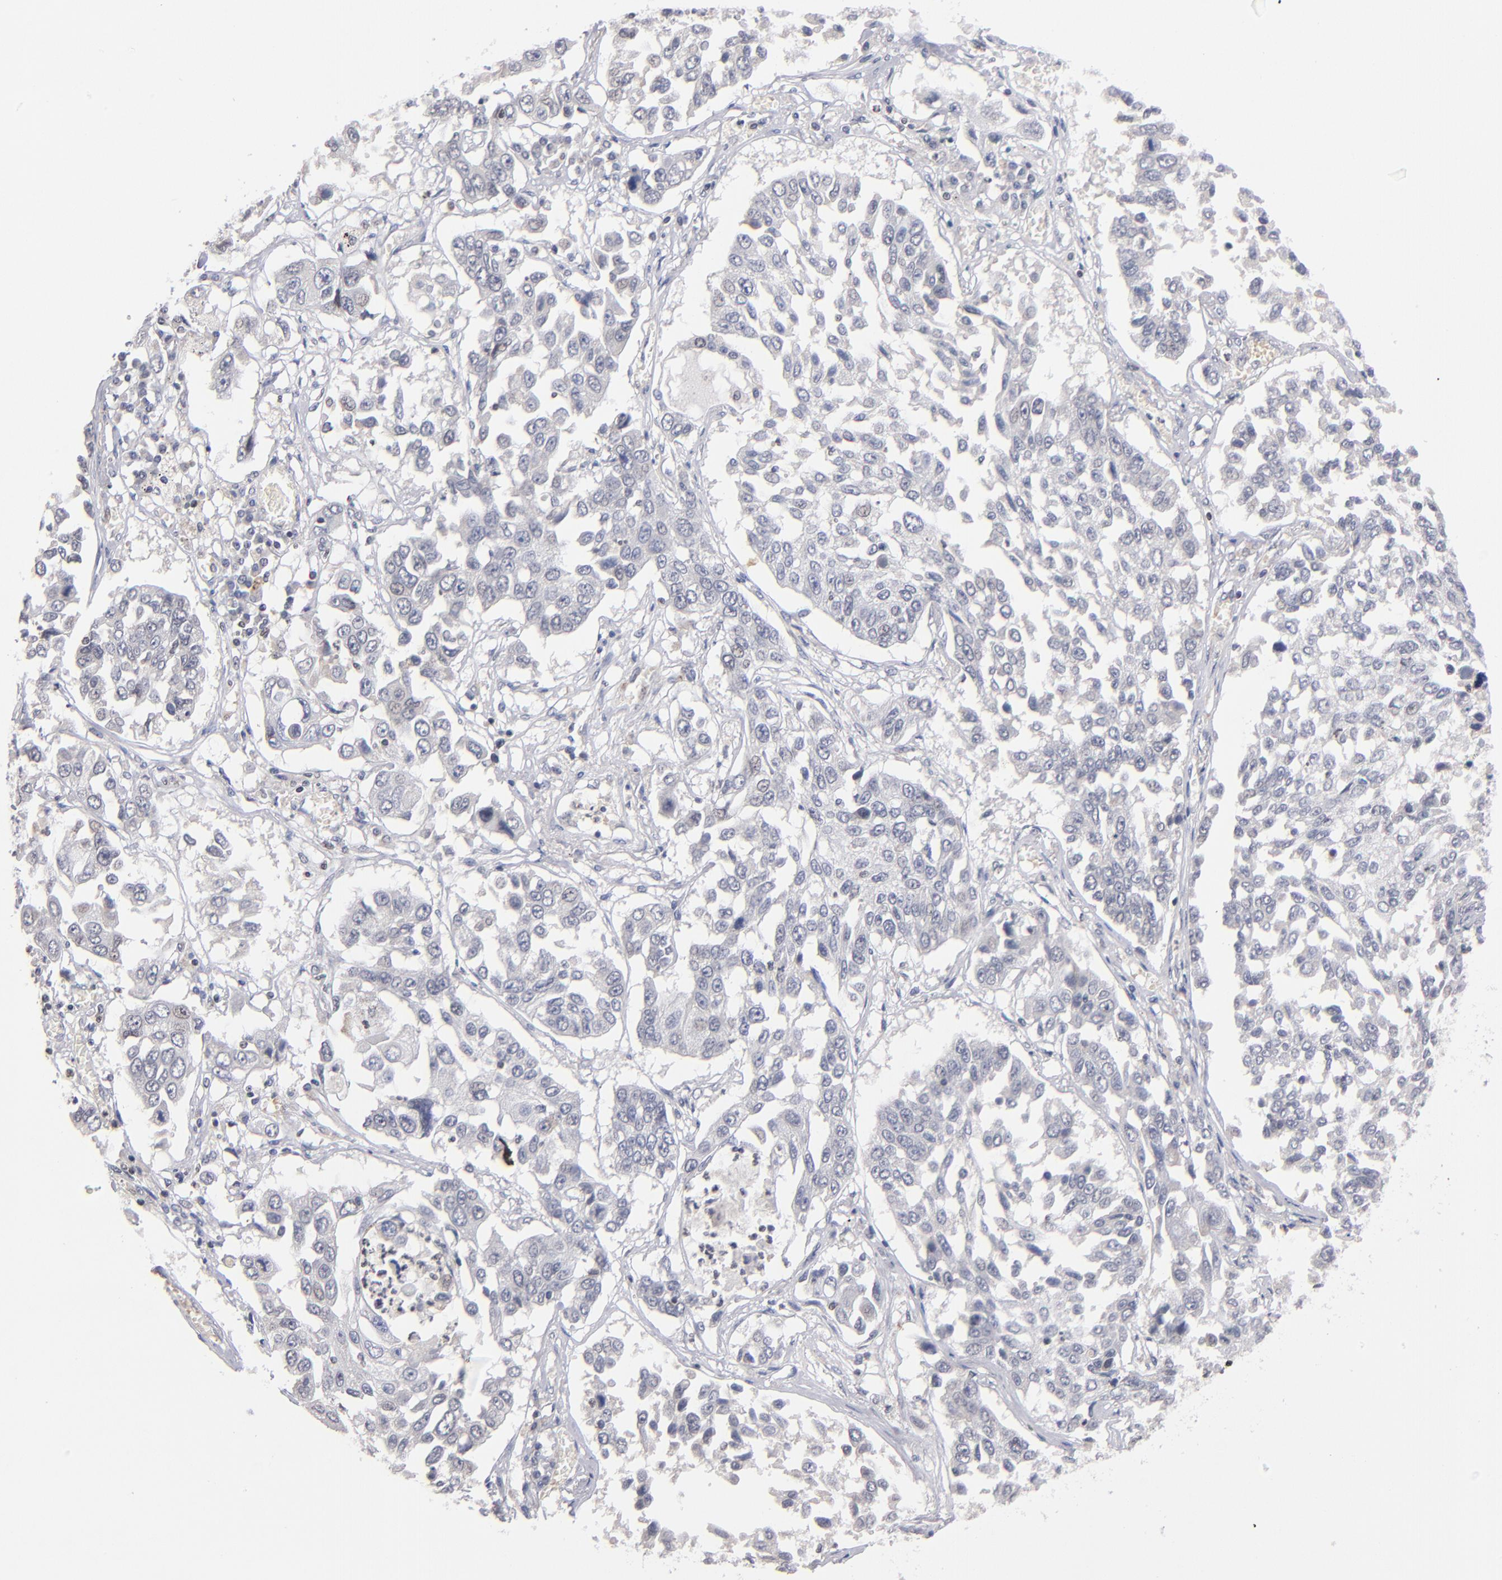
{"staining": {"intensity": "negative", "quantity": "none", "location": "none"}, "tissue": "lung cancer", "cell_type": "Tumor cells", "image_type": "cancer", "snomed": [{"axis": "morphology", "description": "Squamous cell carcinoma, NOS"}, {"axis": "topography", "description": "Lung"}], "caption": "Tumor cells are negative for protein expression in human squamous cell carcinoma (lung).", "gene": "ODF2", "patient": {"sex": "male", "age": 71}}